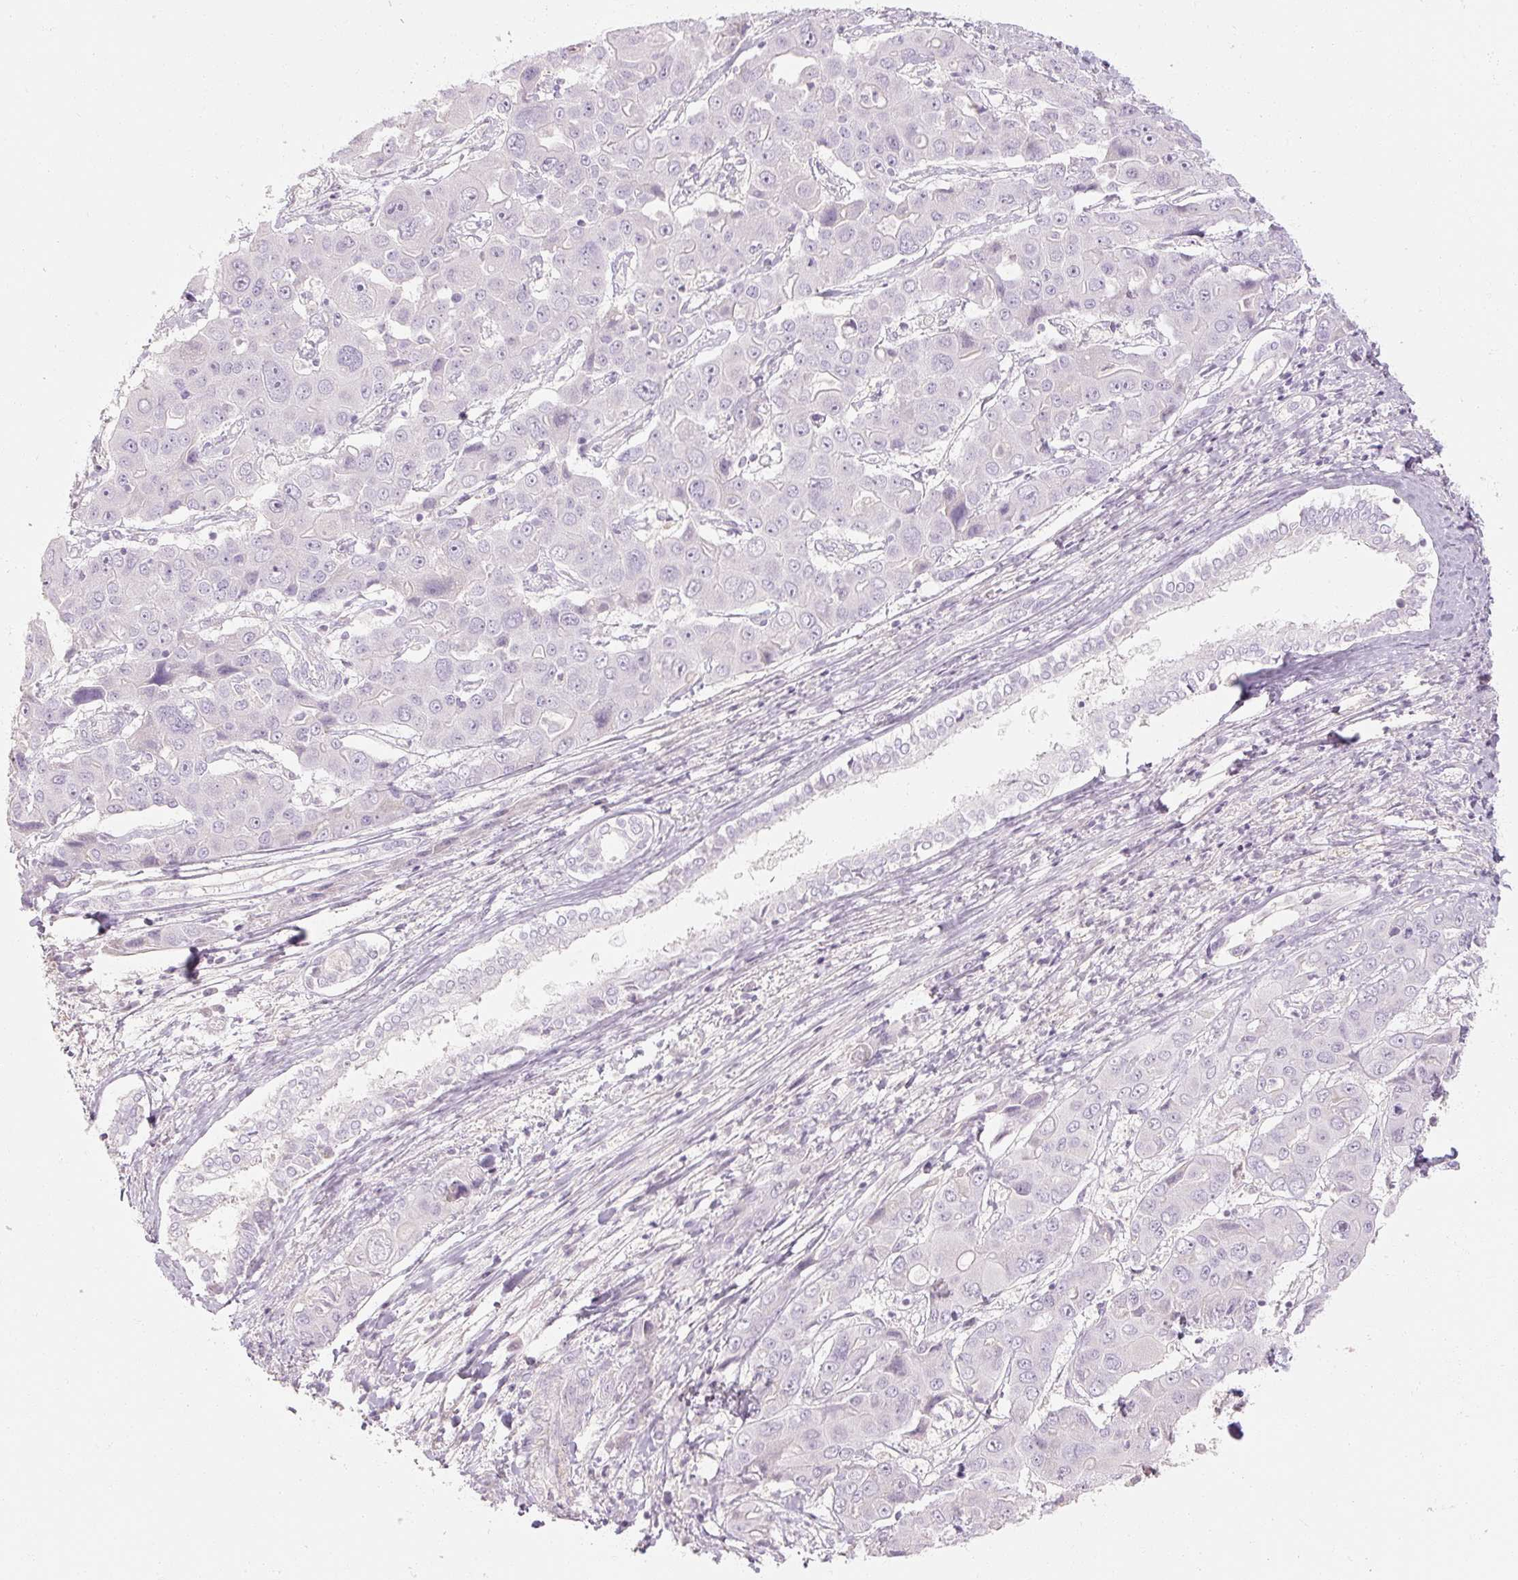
{"staining": {"intensity": "negative", "quantity": "none", "location": "none"}, "tissue": "liver cancer", "cell_type": "Tumor cells", "image_type": "cancer", "snomed": [{"axis": "morphology", "description": "Cholangiocarcinoma"}, {"axis": "topography", "description": "Liver"}], "caption": "Protein analysis of liver cancer (cholangiocarcinoma) shows no significant positivity in tumor cells.", "gene": "NFE2L3", "patient": {"sex": "male", "age": 67}}